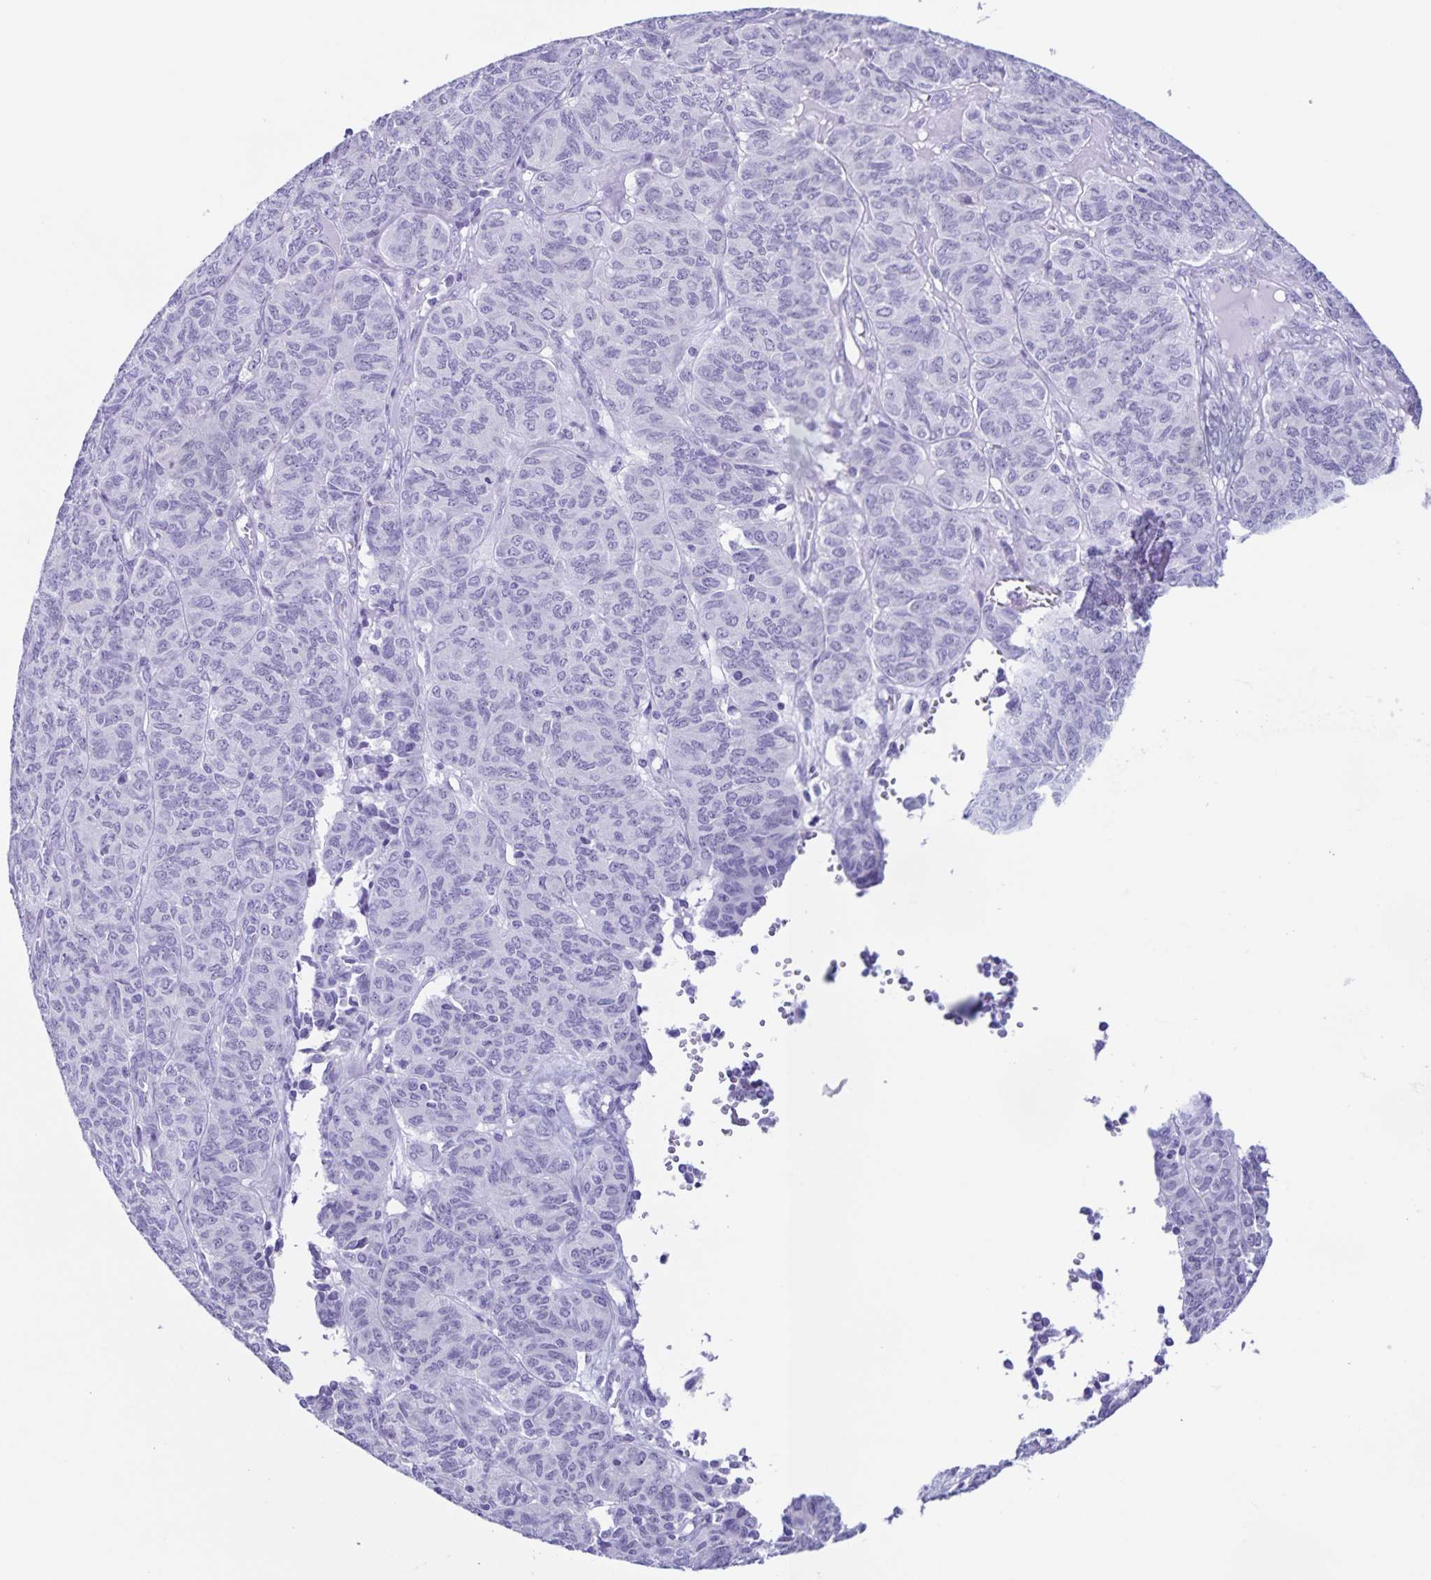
{"staining": {"intensity": "negative", "quantity": "none", "location": "none"}, "tissue": "ovarian cancer", "cell_type": "Tumor cells", "image_type": "cancer", "snomed": [{"axis": "morphology", "description": "Carcinoma, endometroid"}, {"axis": "topography", "description": "Ovary"}], "caption": "A micrograph of ovarian cancer stained for a protein reveals no brown staining in tumor cells. (Immunohistochemistry (ihc), brightfield microscopy, high magnification).", "gene": "FAM170A", "patient": {"sex": "female", "age": 80}}